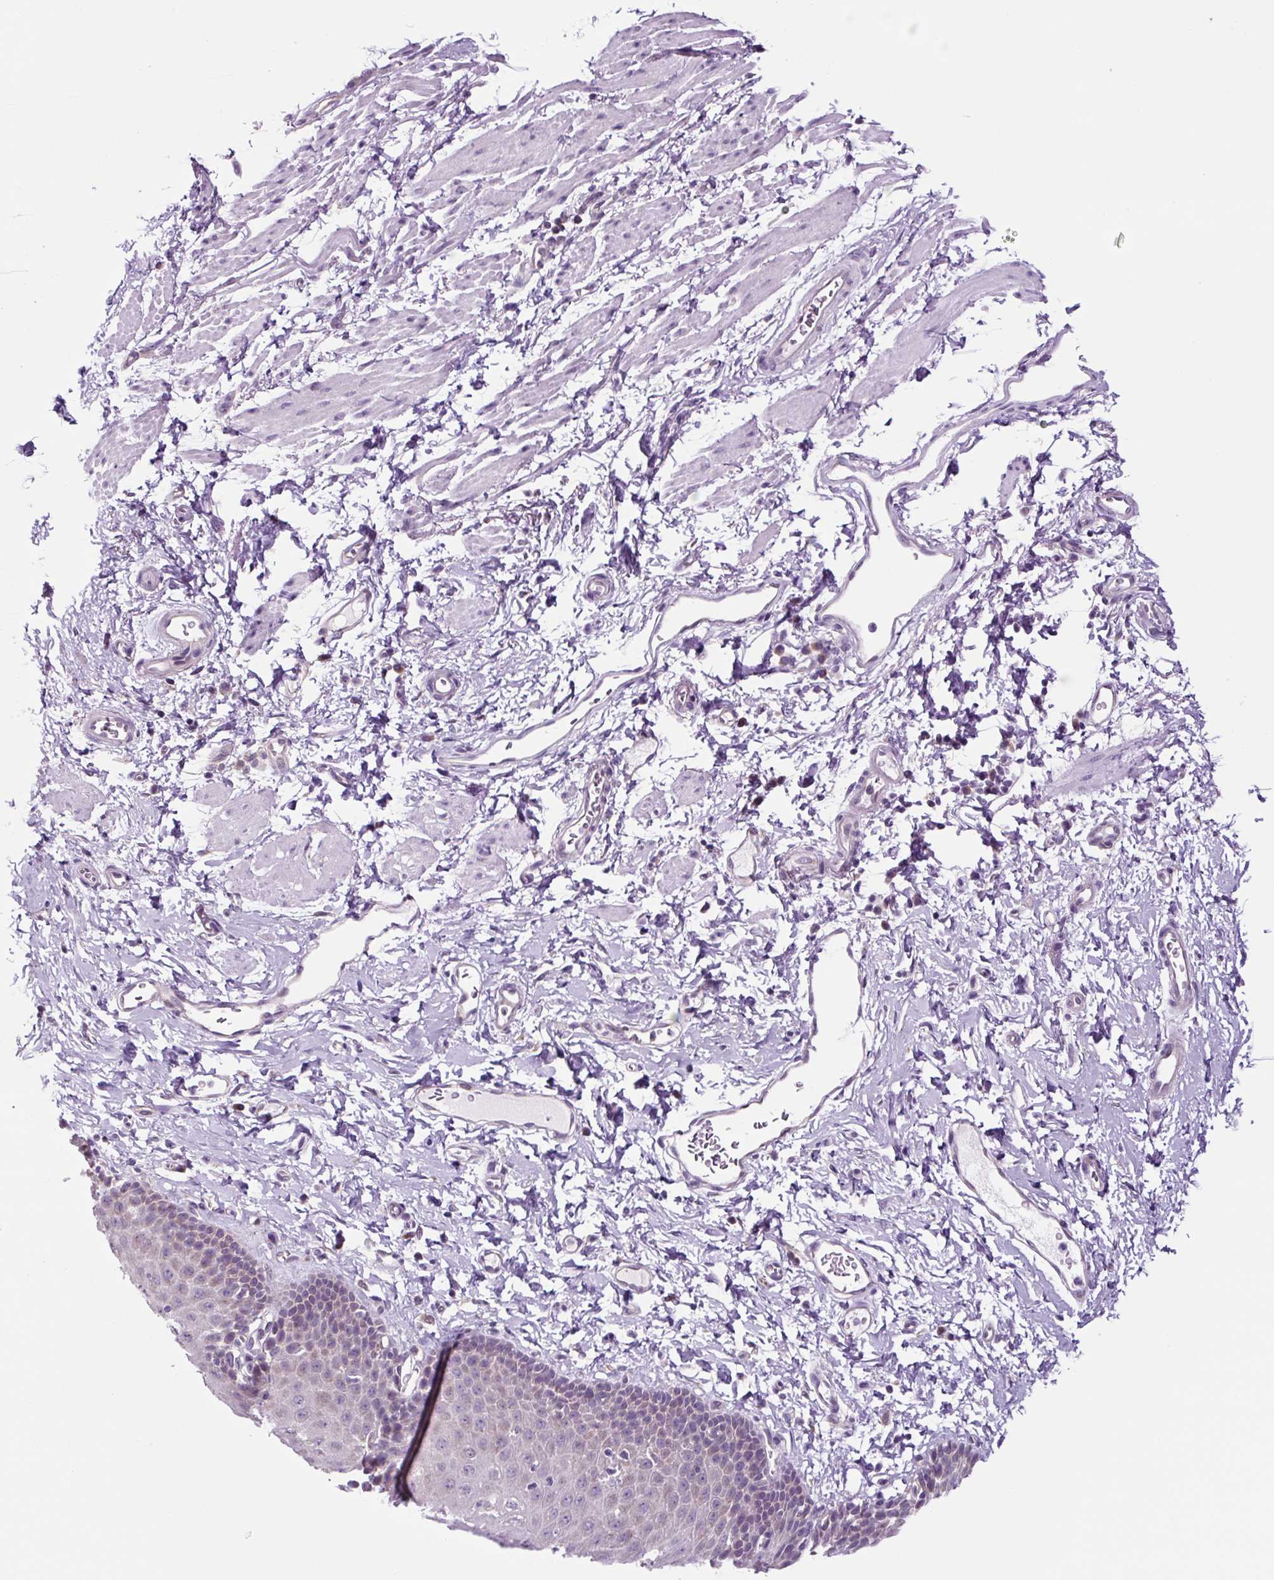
{"staining": {"intensity": "weak", "quantity": "25%-75%", "location": "cytoplasmic/membranous"}, "tissue": "esophagus", "cell_type": "Squamous epithelial cells", "image_type": "normal", "snomed": [{"axis": "morphology", "description": "Normal tissue, NOS"}, {"axis": "topography", "description": "Esophagus"}], "caption": "Approximately 25%-75% of squamous epithelial cells in benign human esophagus exhibit weak cytoplasmic/membranous protein positivity as visualized by brown immunohistochemical staining.", "gene": "GORASP1", "patient": {"sex": "male", "age": 70}}